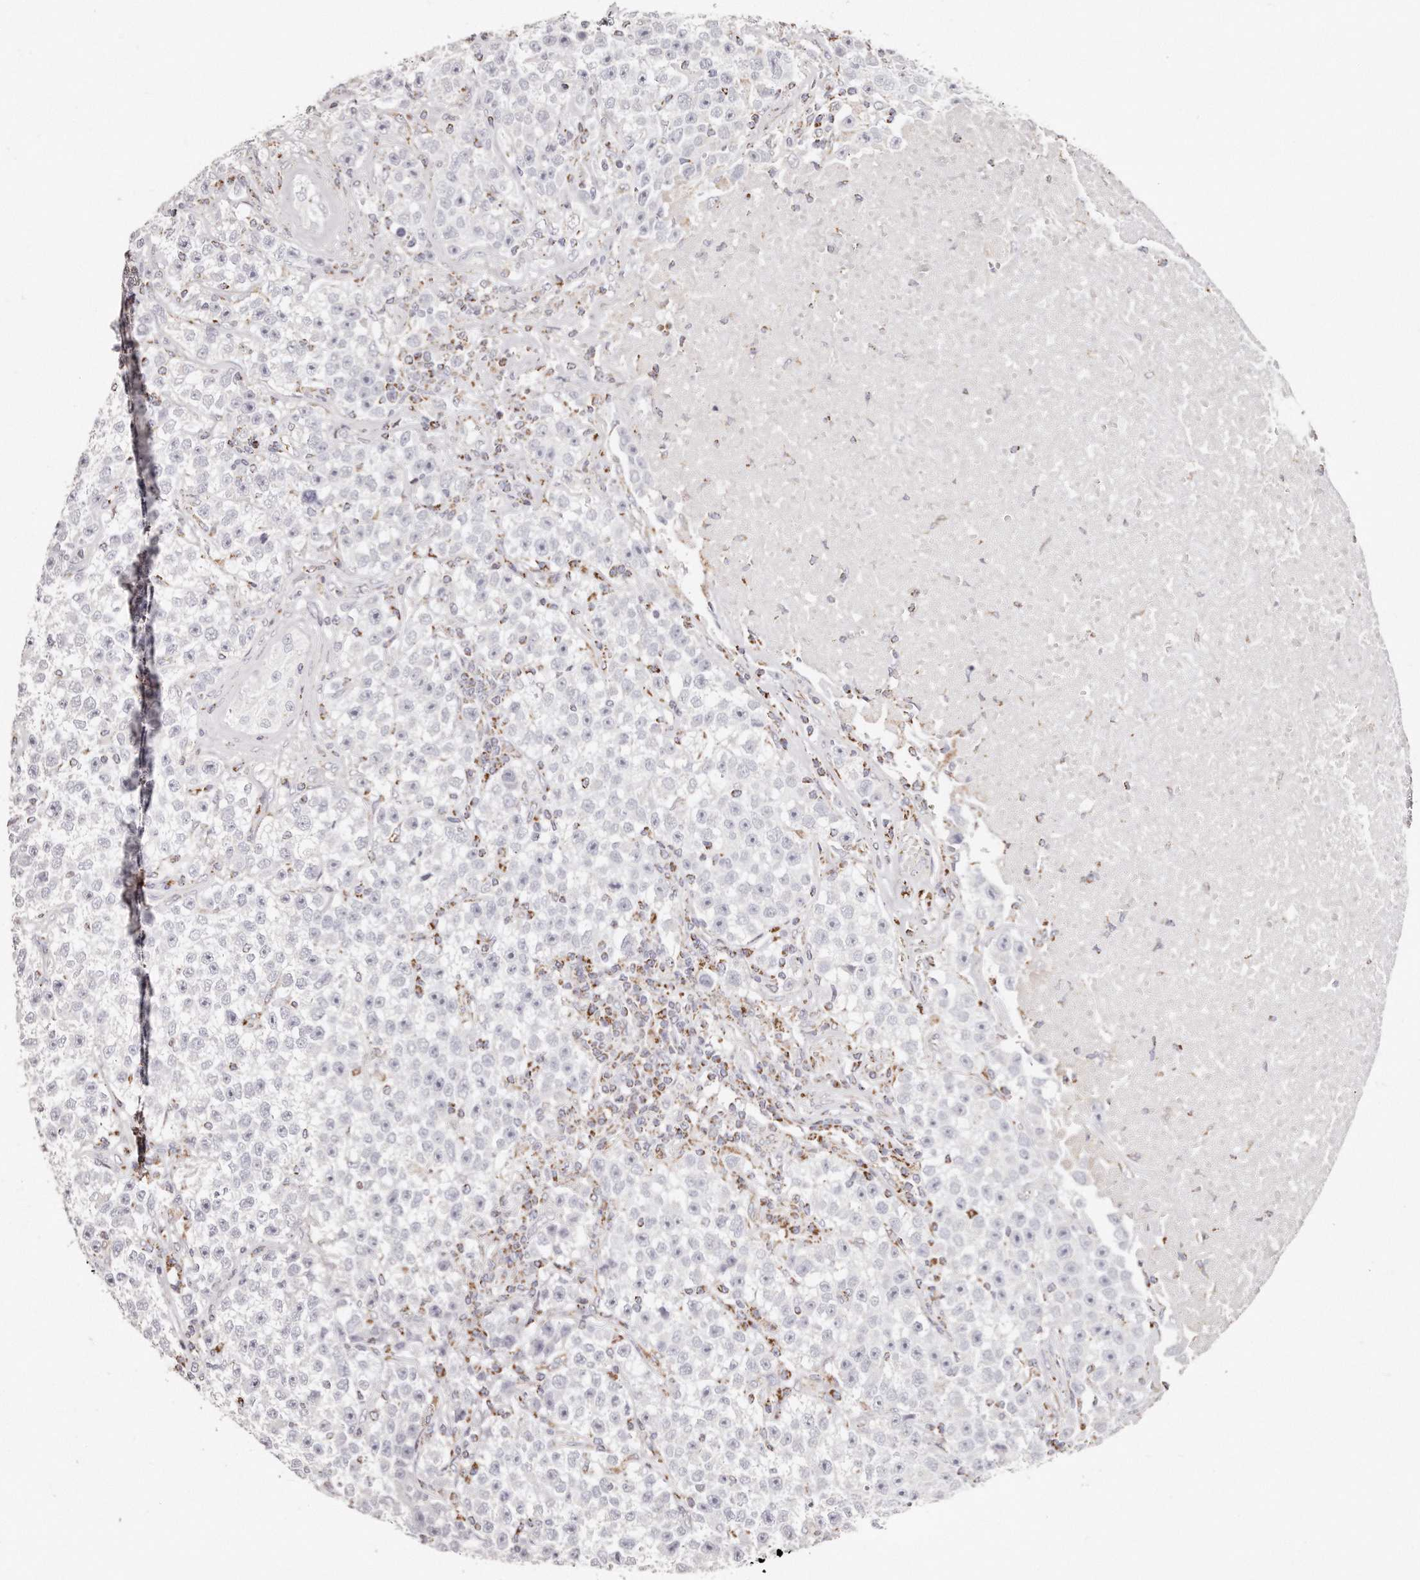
{"staining": {"intensity": "negative", "quantity": "none", "location": "none"}, "tissue": "testis cancer", "cell_type": "Tumor cells", "image_type": "cancer", "snomed": [{"axis": "morphology", "description": "Seminoma, NOS"}, {"axis": "topography", "description": "Testis"}], "caption": "Tumor cells show no significant protein staining in seminoma (testis).", "gene": "RTKN", "patient": {"sex": "male", "age": 22}}